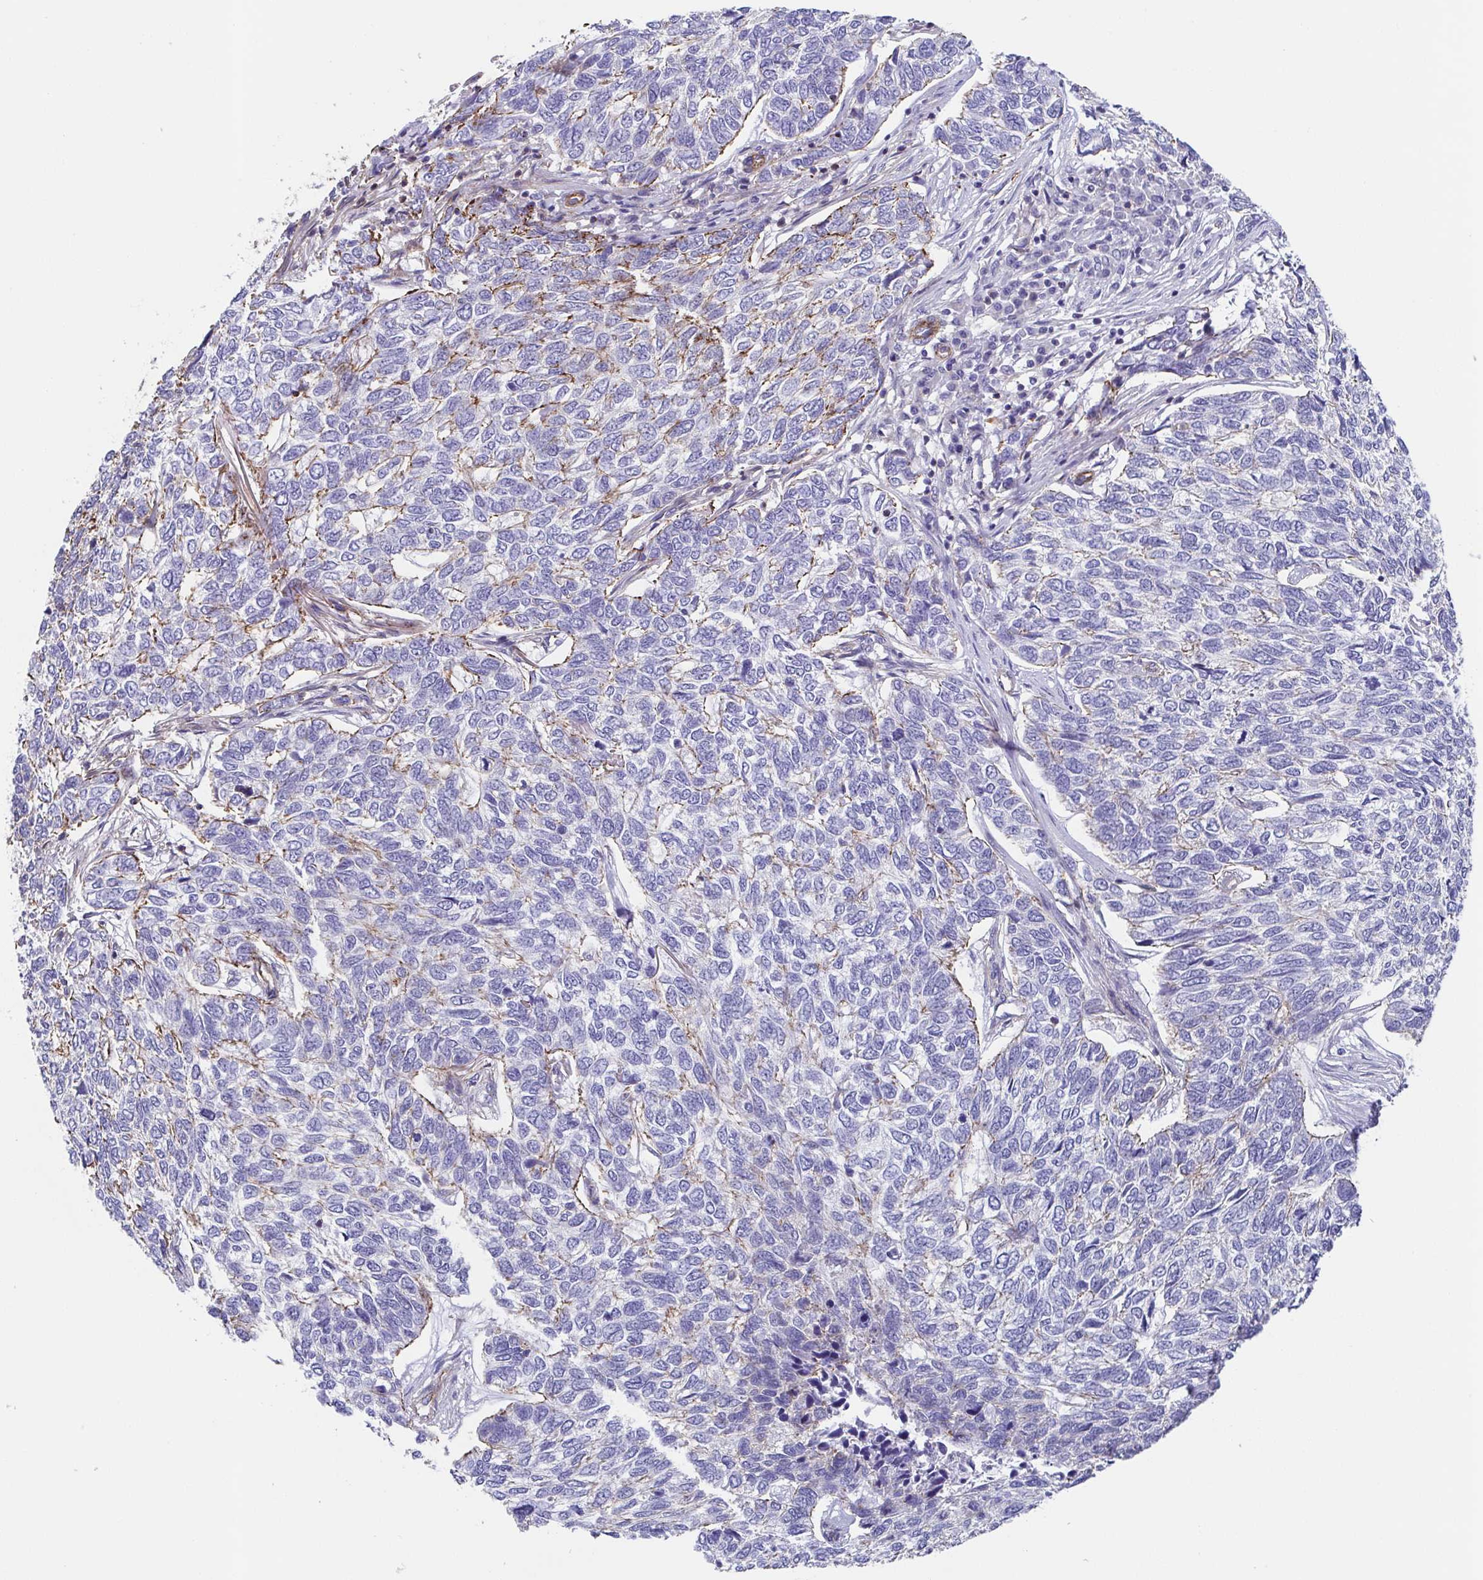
{"staining": {"intensity": "moderate", "quantity": "<25%", "location": "cytoplasmic/membranous"}, "tissue": "skin cancer", "cell_type": "Tumor cells", "image_type": "cancer", "snomed": [{"axis": "morphology", "description": "Basal cell carcinoma"}, {"axis": "topography", "description": "Skin"}], "caption": "Basal cell carcinoma (skin) stained for a protein displays moderate cytoplasmic/membranous positivity in tumor cells. The staining is performed using DAB brown chromogen to label protein expression. The nuclei are counter-stained blue using hematoxylin.", "gene": "TRAM2", "patient": {"sex": "female", "age": 65}}